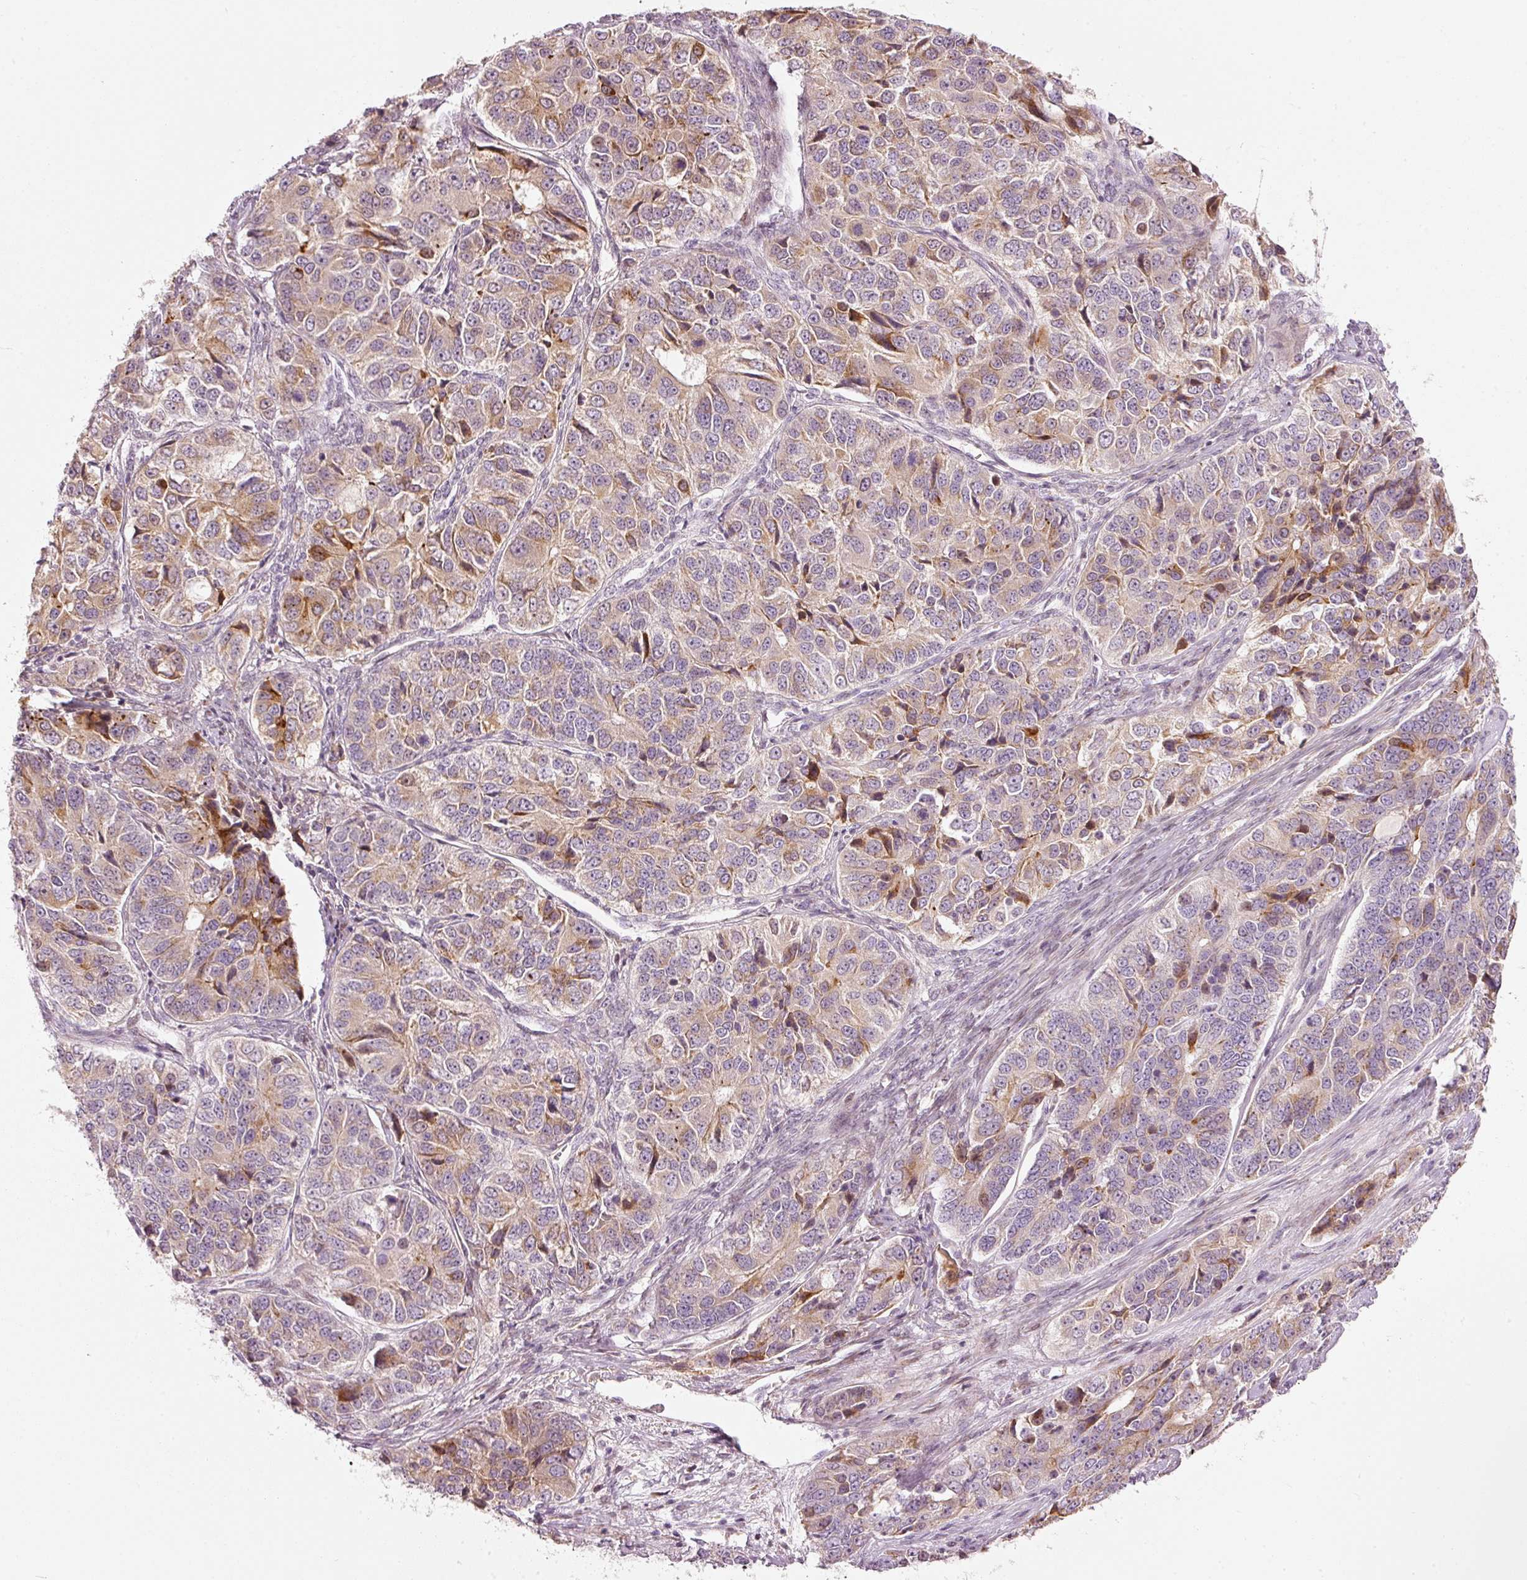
{"staining": {"intensity": "weak", "quantity": "25%-75%", "location": "cytoplasmic/membranous"}, "tissue": "ovarian cancer", "cell_type": "Tumor cells", "image_type": "cancer", "snomed": [{"axis": "morphology", "description": "Carcinoma, endometroid"}, {"axis": "topography", "description": "Ovary"}], "caption": "This is an image of immunohistochemistry (IHC) staining of ovarian endometroid carcinoma, which shows weak positivity in the cytoplasmic/membranous of tumor cells.", "gene": "SLC20A1", "patient": {"sex": "female", "age": 51}}